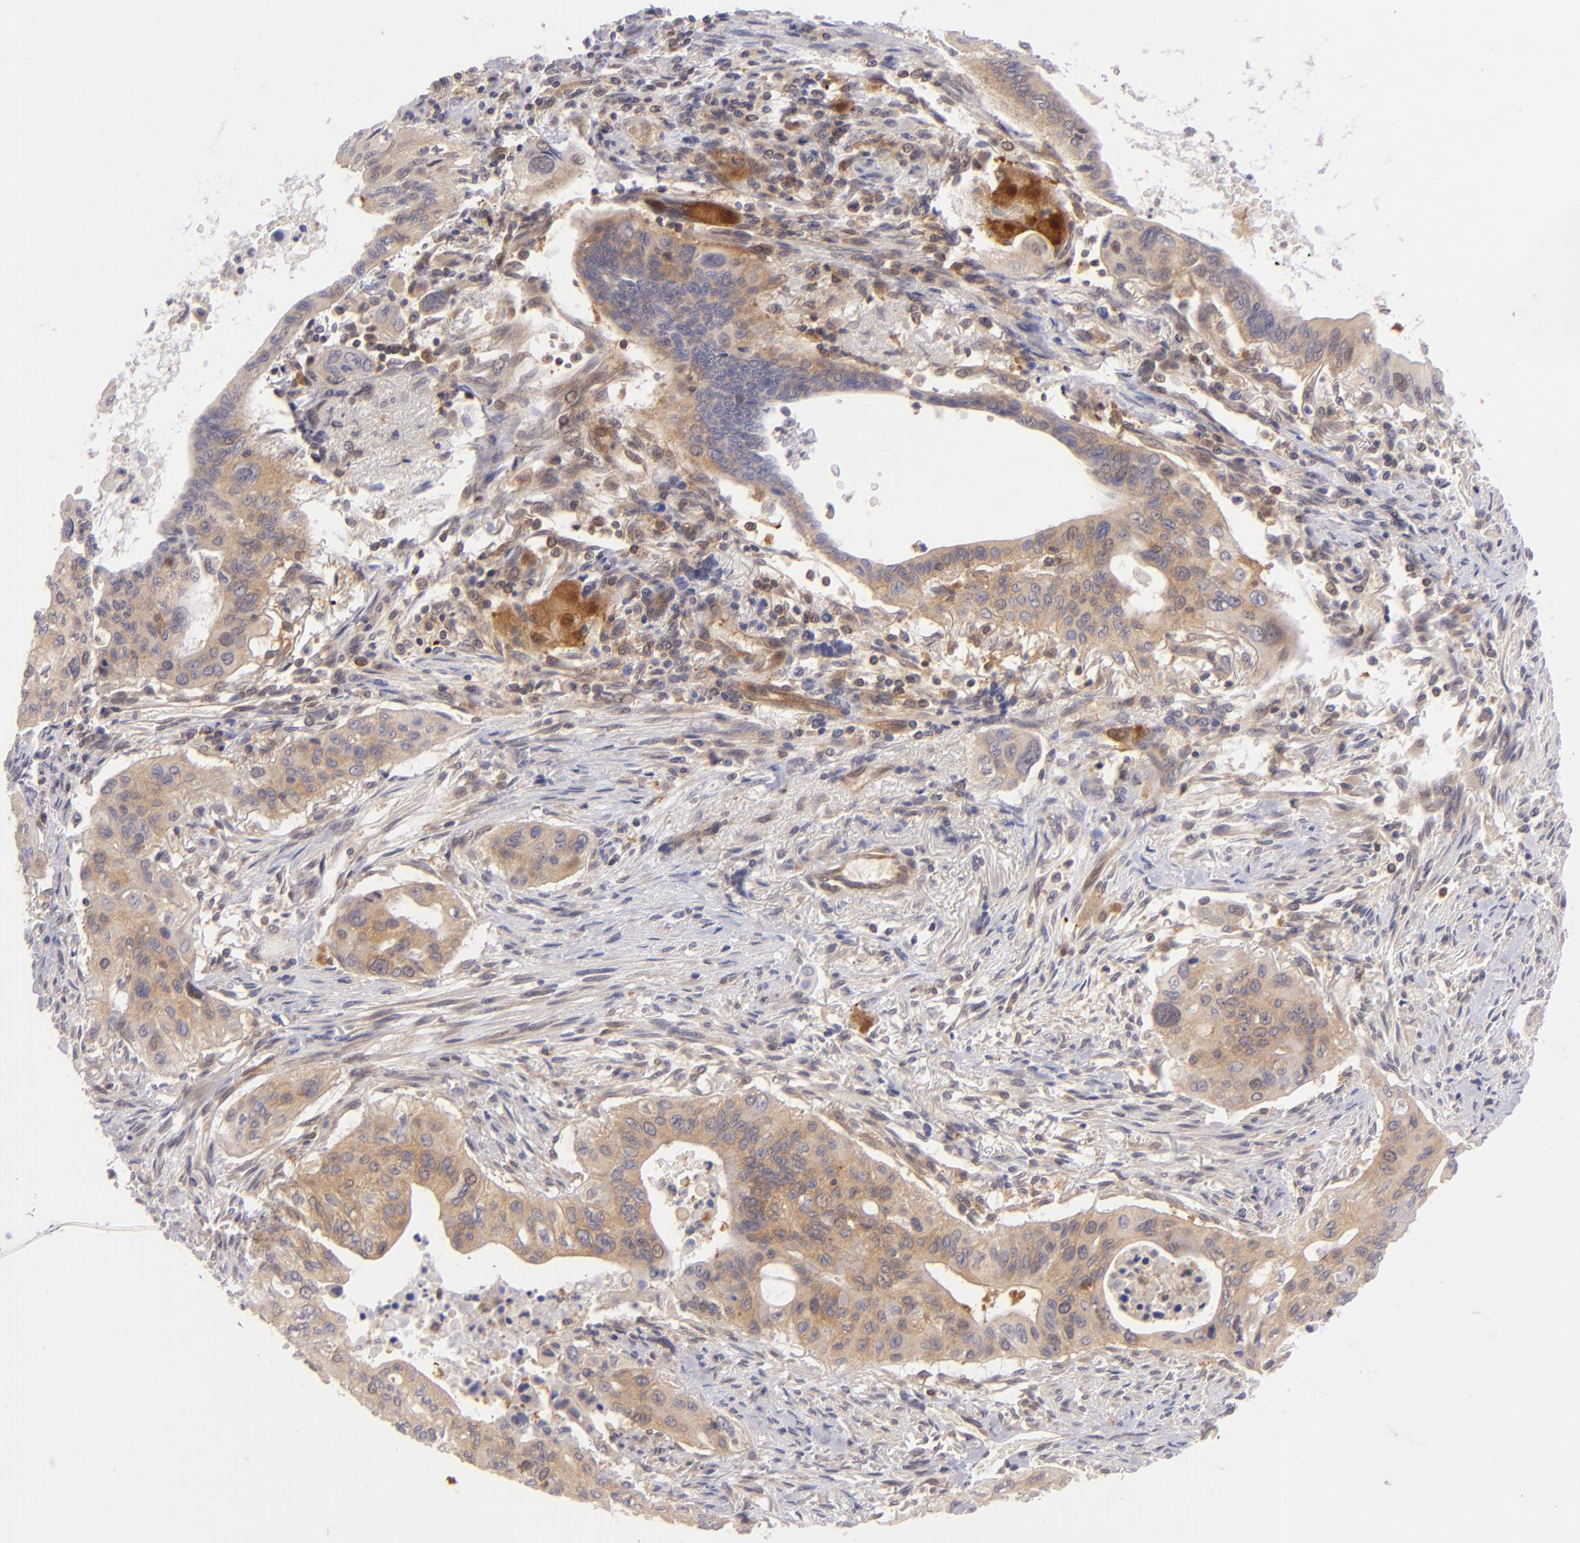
{"staining": {"intensity": "weak", "quantity": ">75%", "location": "cytoplasmic/membranous"}, "tissue": "pancreatic cancer", "cell_type": "Tumor cells", "image_type": "cancer", "snomed": [{"axis": "morphology", "description": "Adenocarcinoma, NOS"}, {"axis": "topography", "description": "Pancreas"}], "caption": "This is an image of IHC staining of pancreatic cancer, which shows weak staining in the cytoplasmic/membranous of tumor cells.", "gene": "PTPN13", "patient": {"sex": "male", "age": 77}}